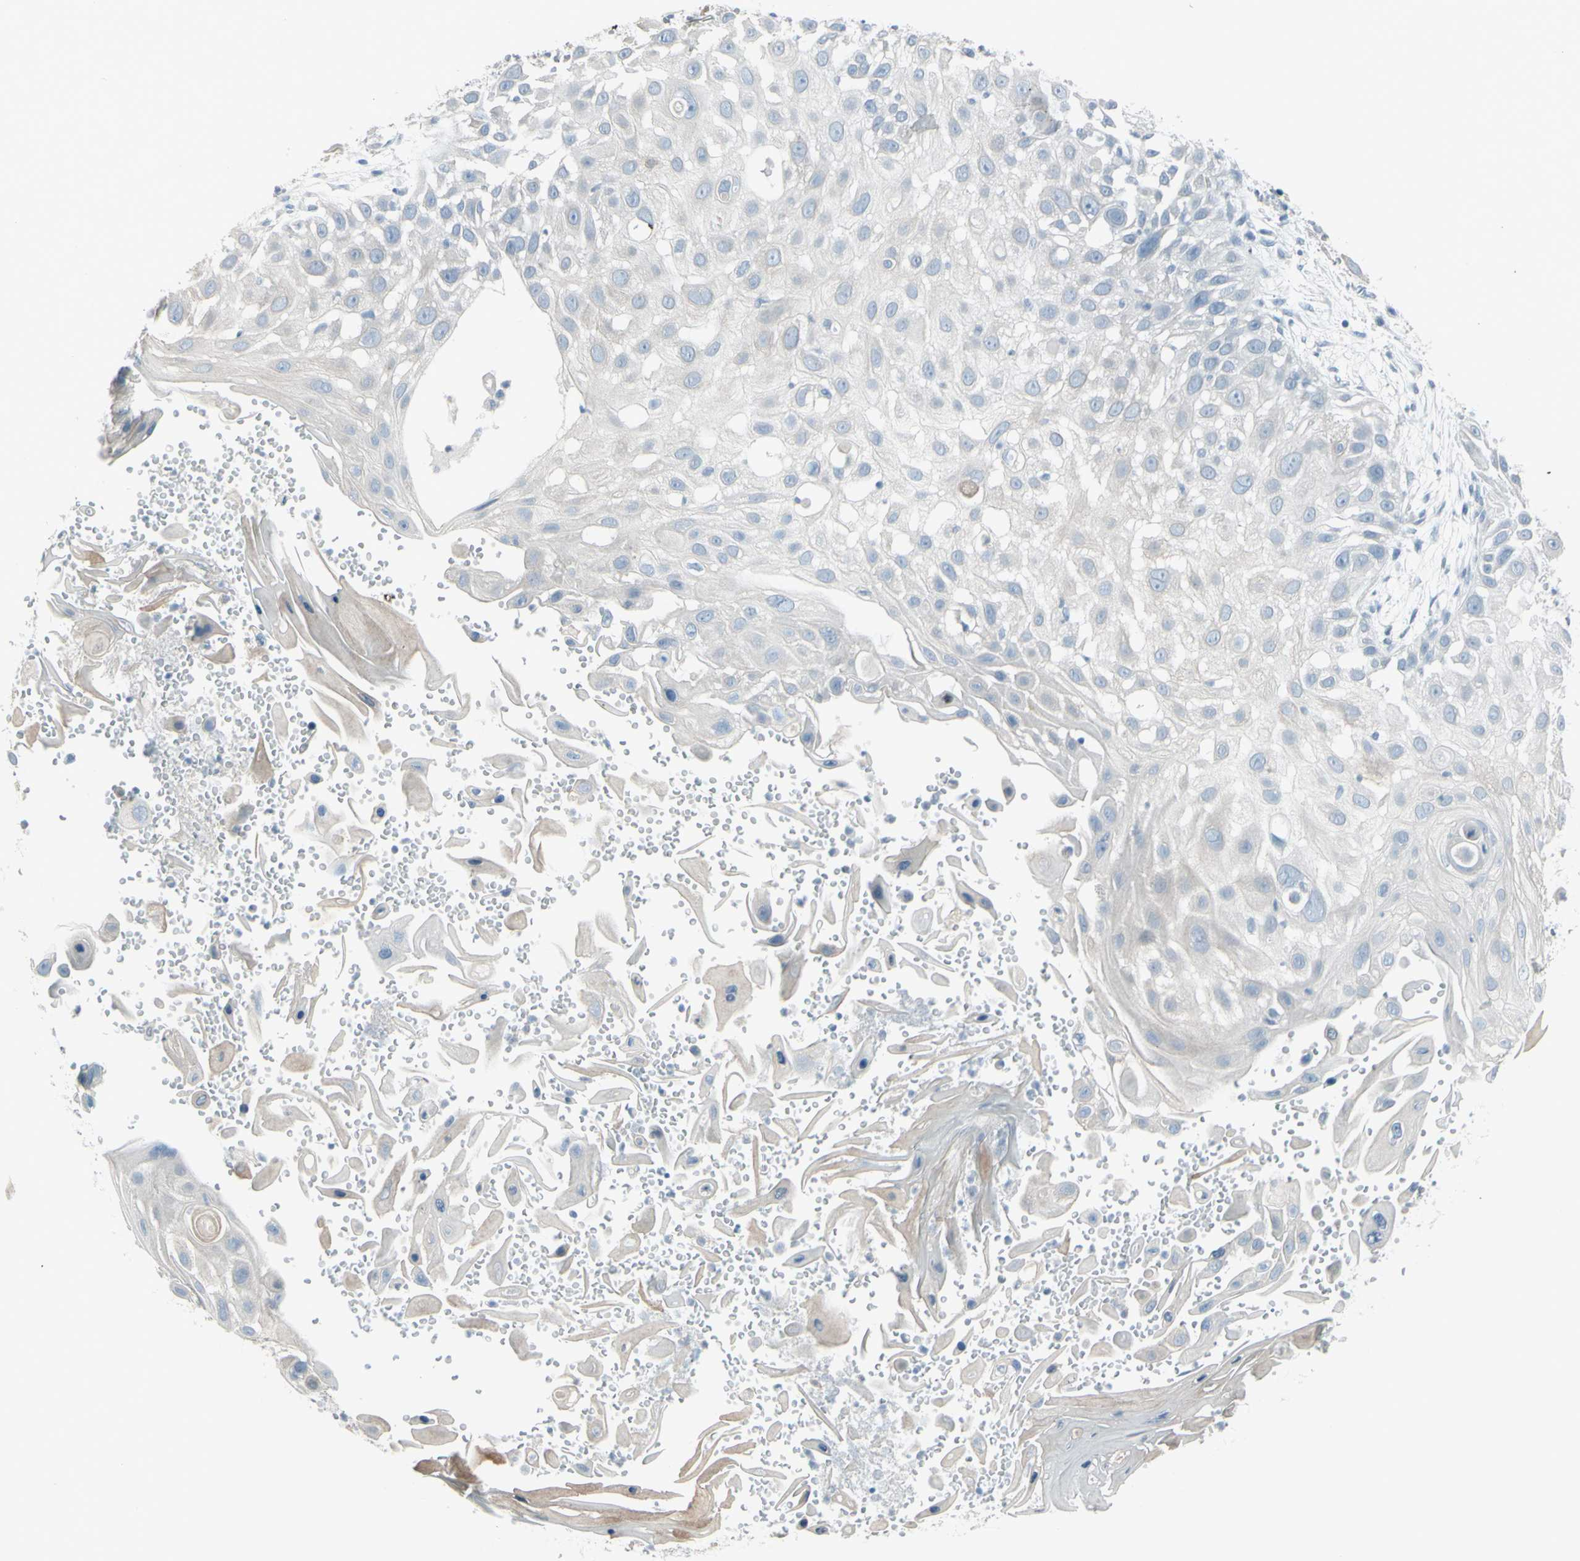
{"staining": {"intensity": "weak", "quantity": "<25%", "location": "cytoplasmic/membranous"}, "tissue": "skin cancer", "cell_type": "Tumor cells", "image_type": "cancer", "snomed": [{"axis": "morphology", "description": "Squamous cell carcinoma, NOS"}, {"axis": "topography", "description": "Skin"}], "caption": "DAB (3,3'-diaminobenzidine) immunohistochemical staining of human squamous cell carcinoma (skin) demonstrates no significant expression in tumor cells.", "gene": "RAB3A", "patient": {"sex": "female", "age": 44}}